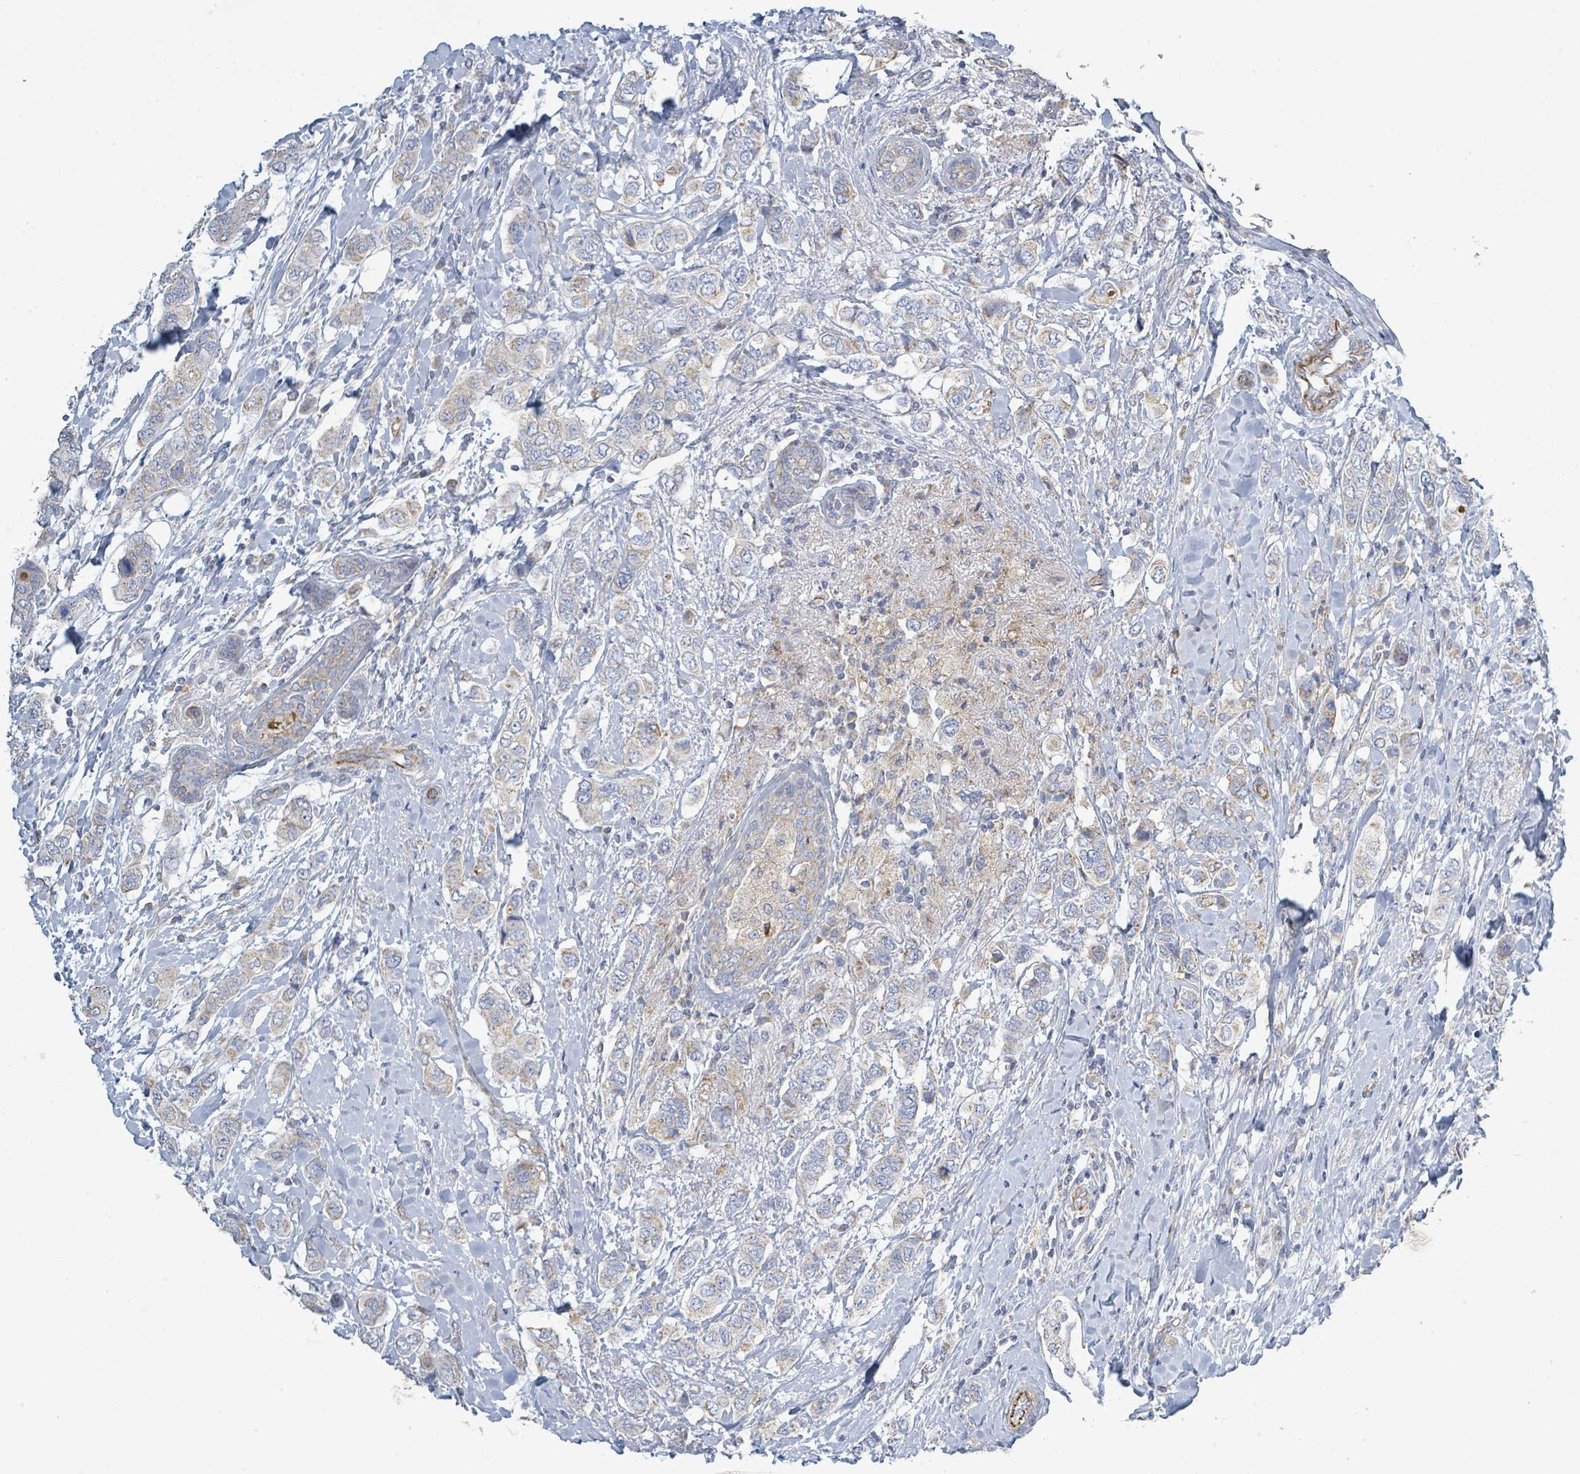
{"staining": {"intensity": "negative", "quantity": "none", "location": "none"}, "tissue": "breast cancer", "cell_type": "Tumor cells", "image_type": "cancer", "snomed": [{"axis": "morphology", "description": "Lobular carcinoma"}, {"axis": "topography", "description": "Breast"}], "caption": "DAB (3,3'-diaminobenzidine) immunohistochemical staining of human lobular carcinoma (breast) demonstrates no significant staining in tumor cells.", "gene": "ALG12", "patient": {"sex": "female", "age": 51}}